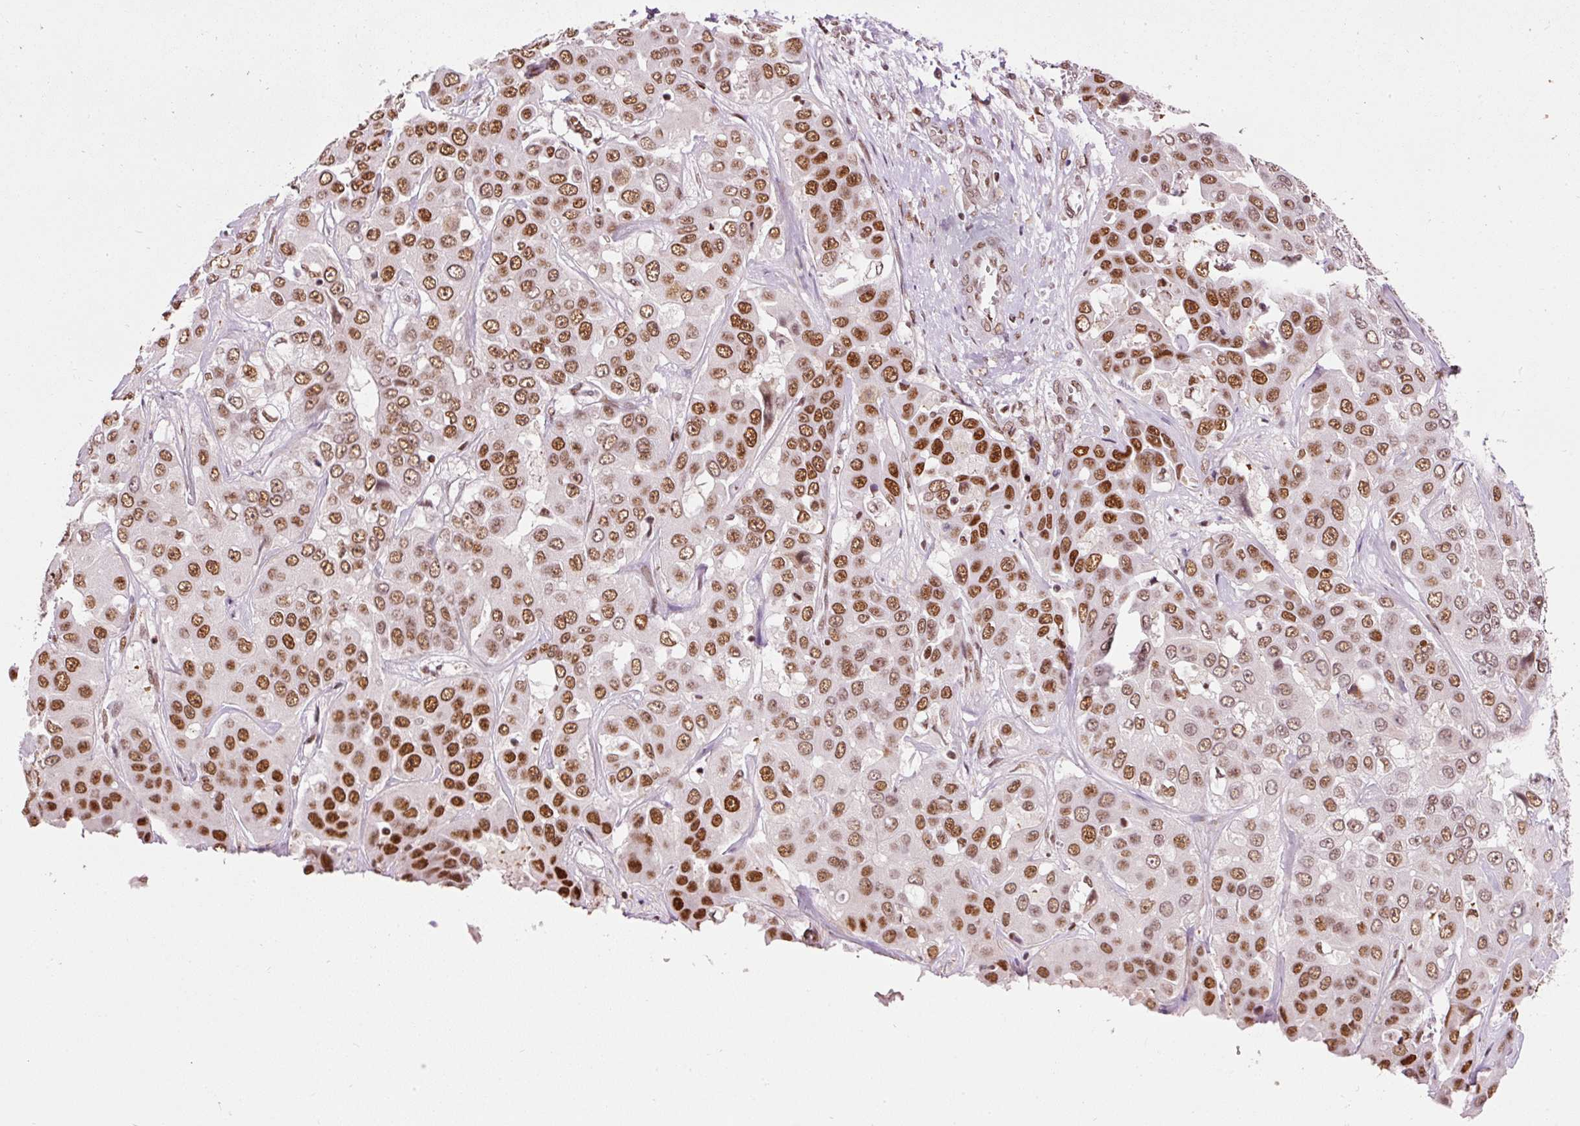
{"staining": {"intensity": "strong", "quantity": ">75%", "location": "nuclear"}, "tissue": "liver cancer", "cell_type": "Tumor cells", "image_type": "cancer", "snomed": [{"axis": "morphology", "description": "Cholangiocarcinoma"}, {"axis": "topography", "description": "Liver"}], "caption": "Strong nuclear staining is seen in about >75% of tumor cells in cholangiocarcinoma (liver).", "gene": "HNRNPC", "patient": {"sex": "female", "age": 52}}